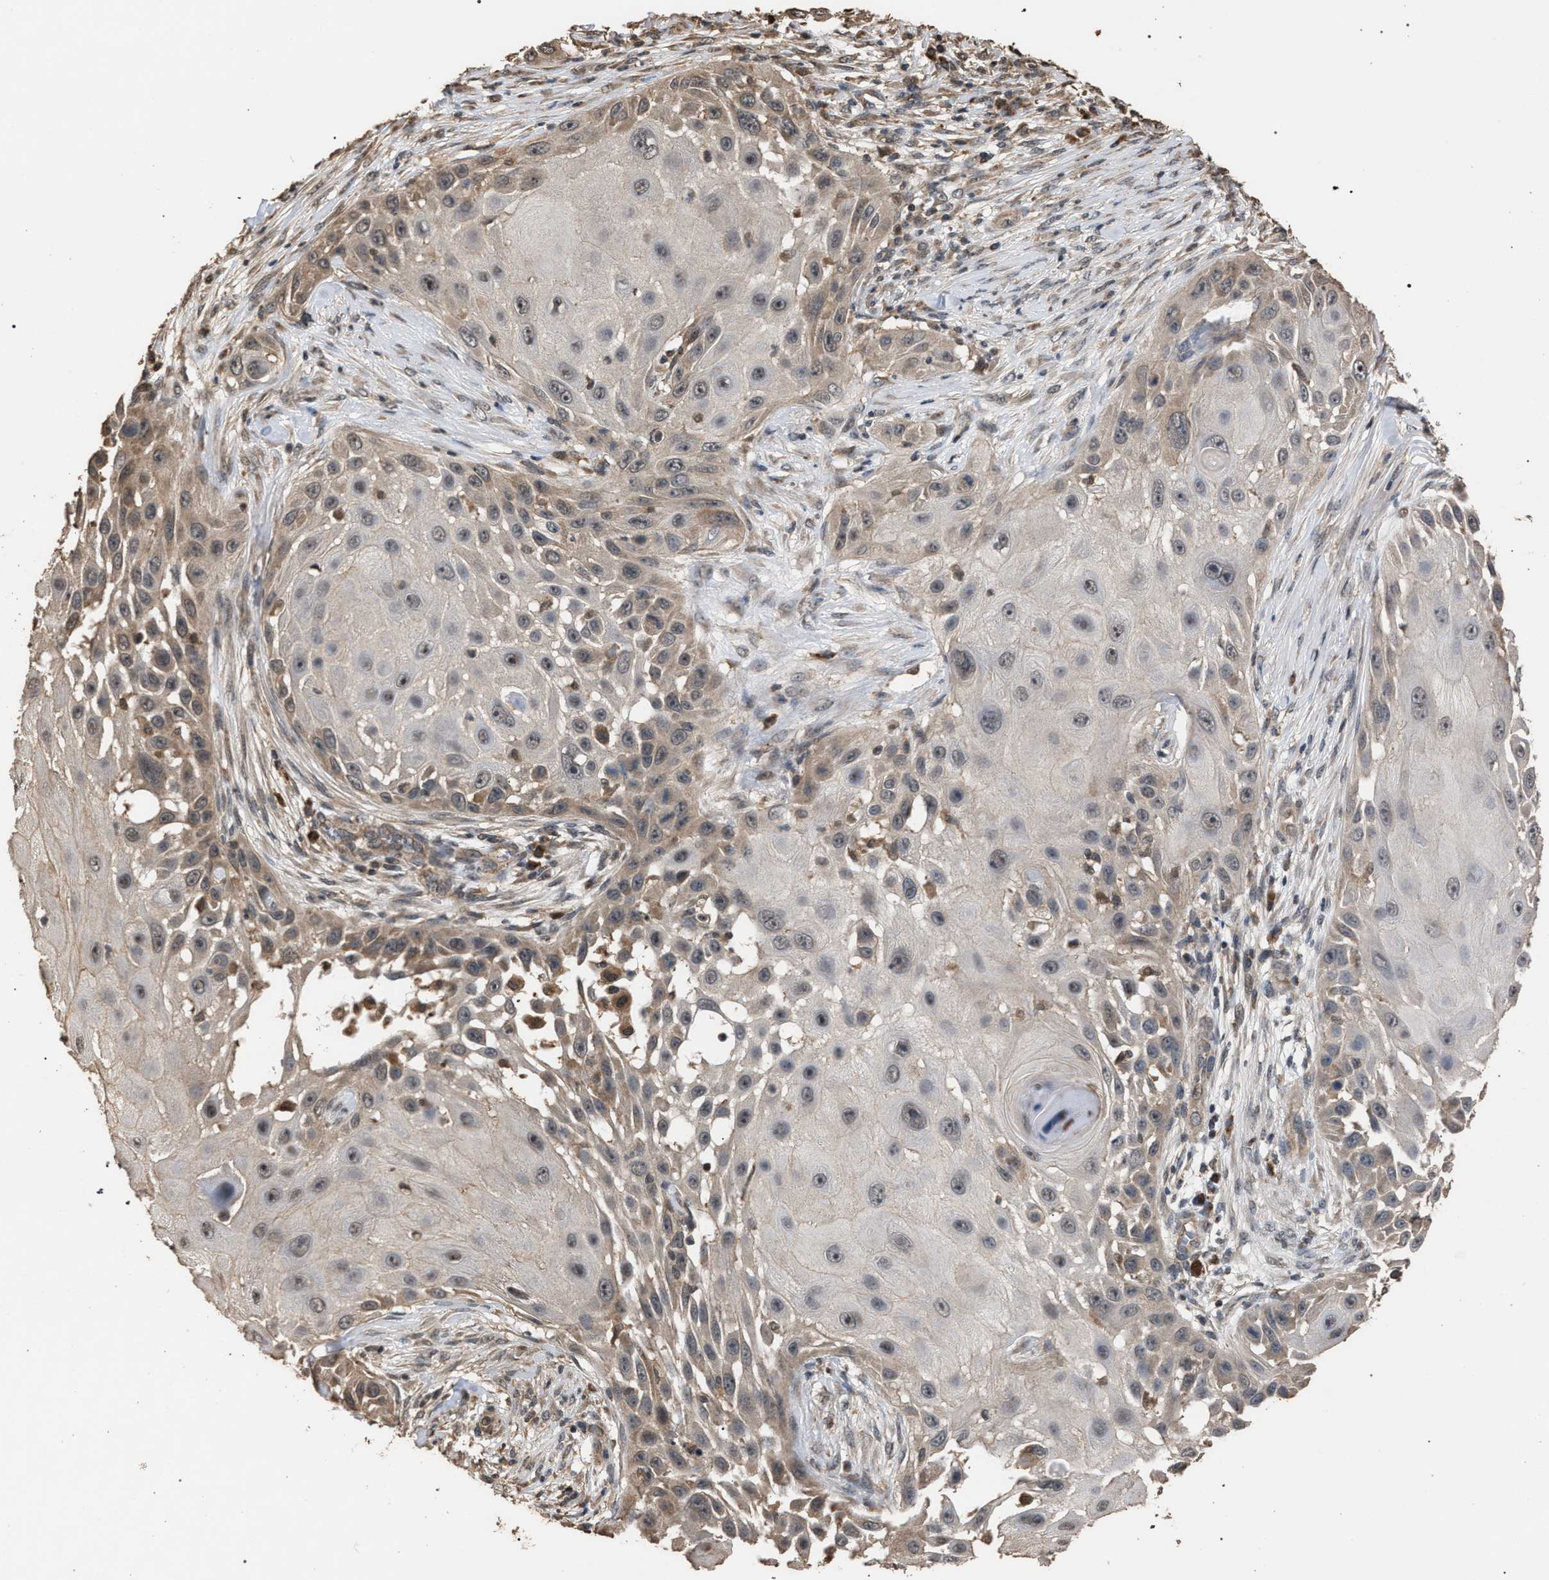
{"staining": {"intensity": "weak", "quantity": "25%-75%", "location": "cytoplasmic/membranous"}, "tissue": "skin cancer", "cell_type": "Tumor cells", "image_type": "cancer", "snomed": [{"axis": "morphology", "description": "Squamous cell carcinoma, NOS"}, {"axis": "topography", "description": "Skin"}], "caption": "Immunohistochemical staining of human skin squamous cell carcinoma shows low levels of weak cytoplasmic/membranous protein expression in approximately 25%-75% of tumor cells.", "gene": "NAA35", "patient": {"sex": "female", "age": 44}}